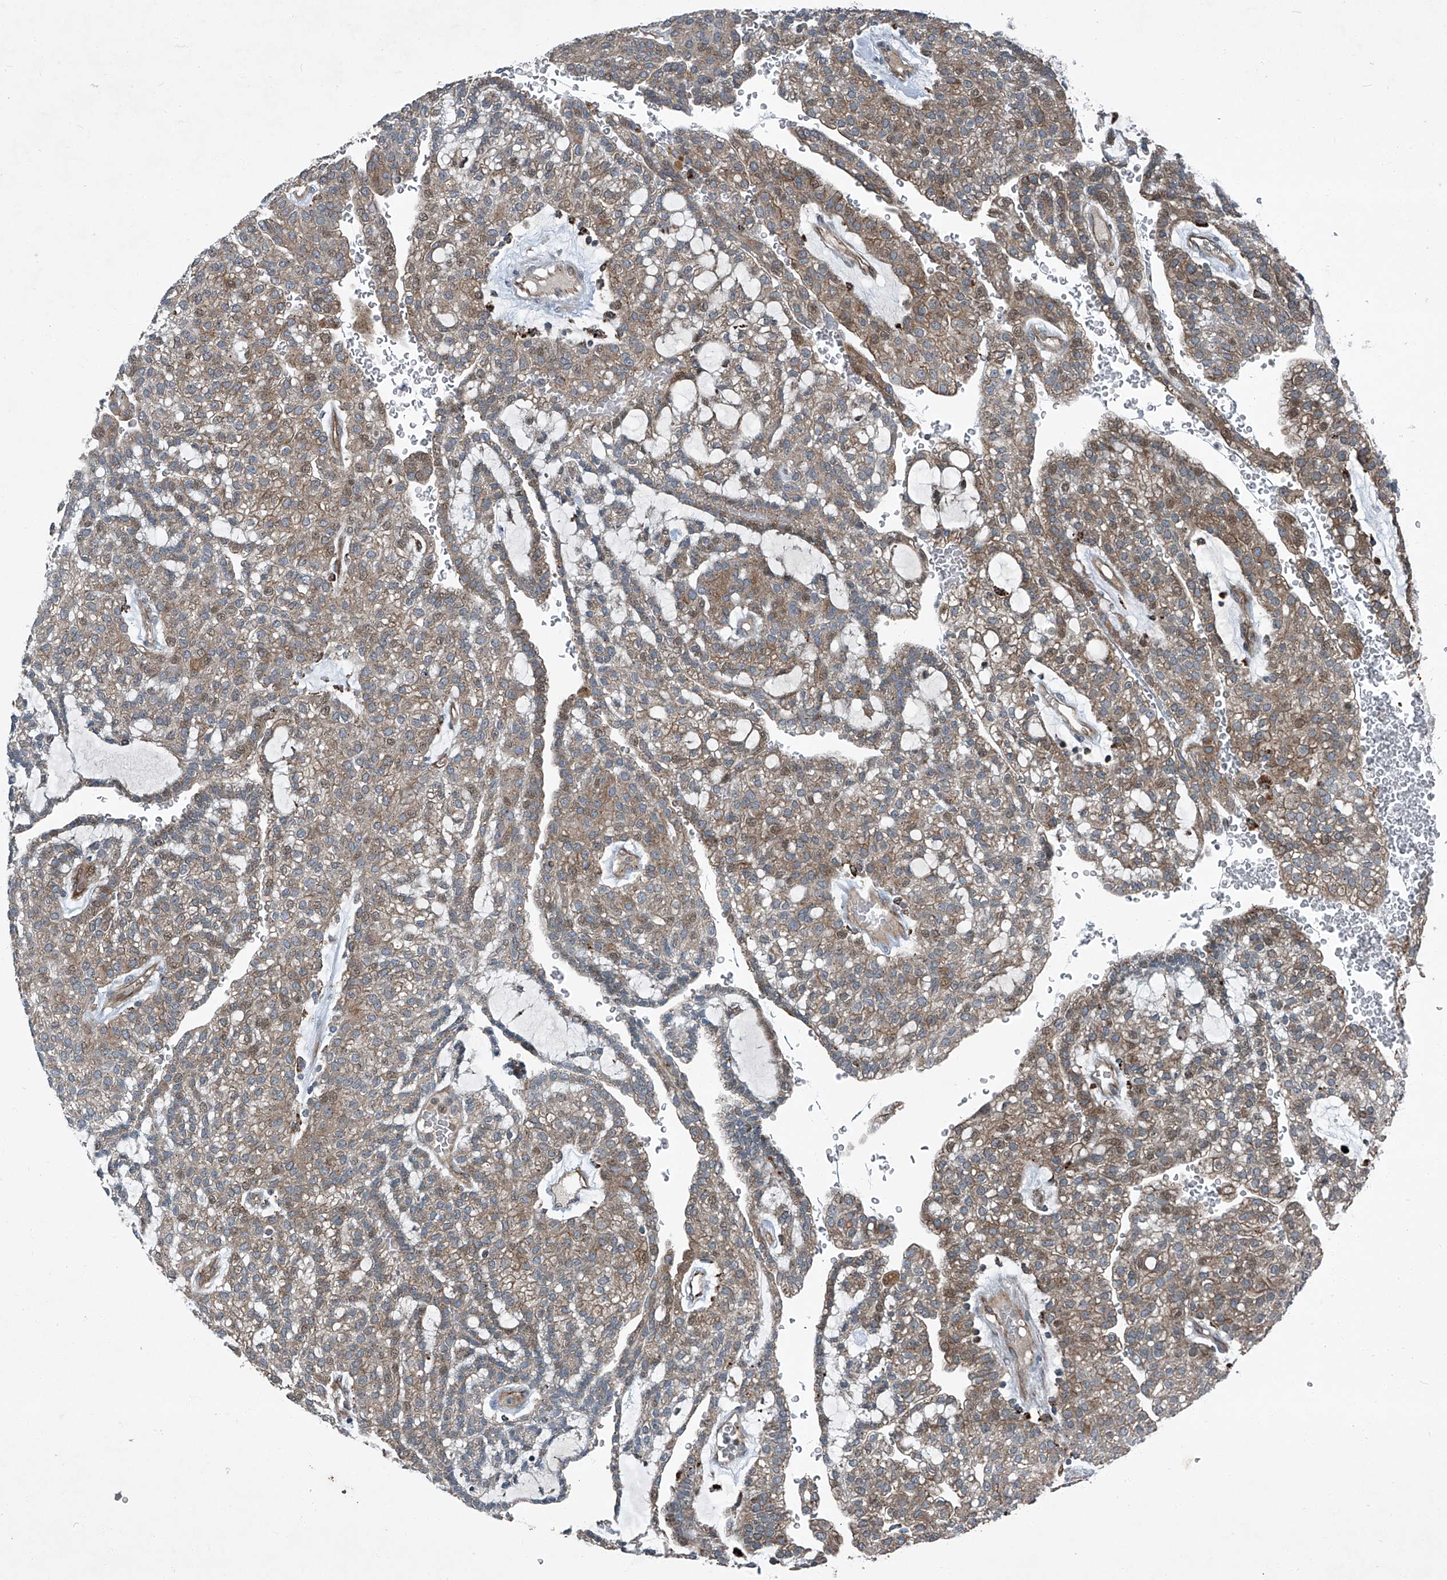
{"staining": {"intensity": "weak", "quantity": "25%-75%", "location": "cytoplasmic/membranous,nuclear"}, "tissue": "renal cancer", "cell_type": "Tumor cells", "image_type": "cancer", "snomed": [{"axis": "morphology", "description": "Adenocarcinoma, NOS"}, {"axis": "topography", "description": "Kidney"}], "caption": "High-magnification brightfield microscopy of renal cancer (adenocarcinoma) stained with DAB (3,3'-diaminobenzidine) (brown) and counterstained with hematoxylin (blue). tumor cells exhibit weak cytoplasmic/membranous and nuclear positivity is seen in about25%-75% of cells. (DAB (3,3'-diaminobenzidine) IHC, brown staining for protein, blue staining for nuclei).", "gene": "SENP2", "patient": {"sex": "male", "age": 63}}